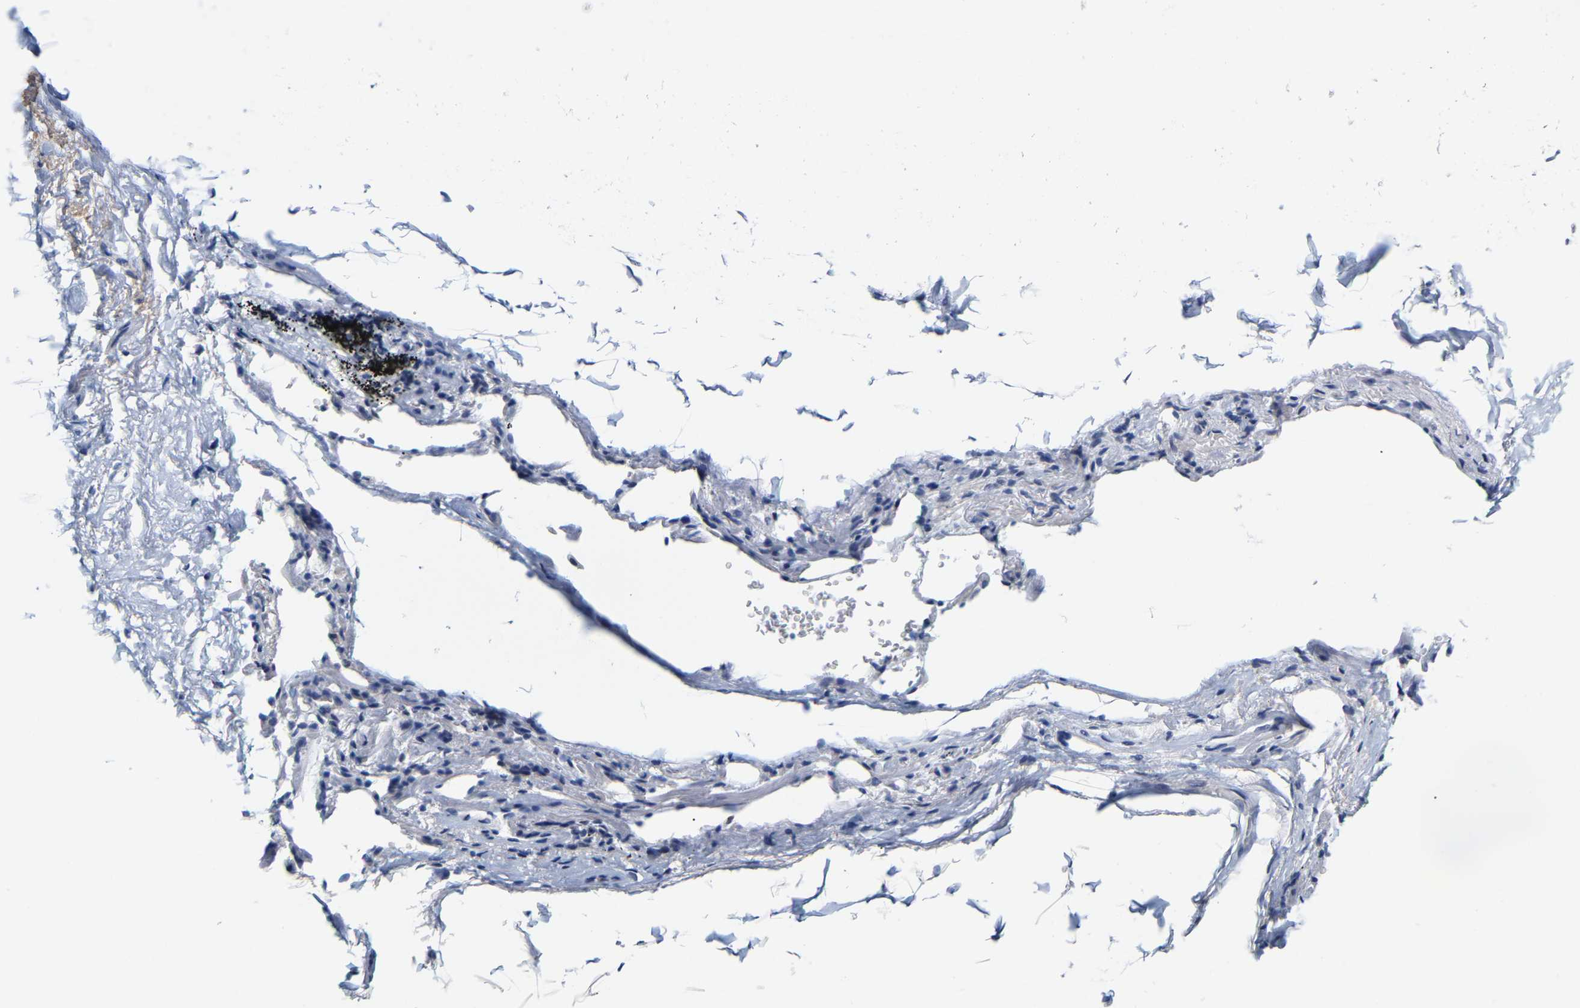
{"staining": {"intensity": "negative", "quantity": "none", "location": "none"}, "tissue": "adipose tissue", "cell_type": "Adipocytes", "image_type": "normal", "snomed": [{"axis": "morphology", "description": "Normal tissue, NOS"}, {"axis": "topography", "description": "Cartilage tissue"}, {"axis": "topography", "description": "Lung"}], "caption": "The histopathology image exhibits no staining of adipocytes in benign adipose tissue. (Brightfield microscopy of DAB (3,3'-diaminobenzidine) immunohistochemistry (IHC) at high magnification).", "gene": "FAM180A", "patient": {"sex": "female", "age": 77}}